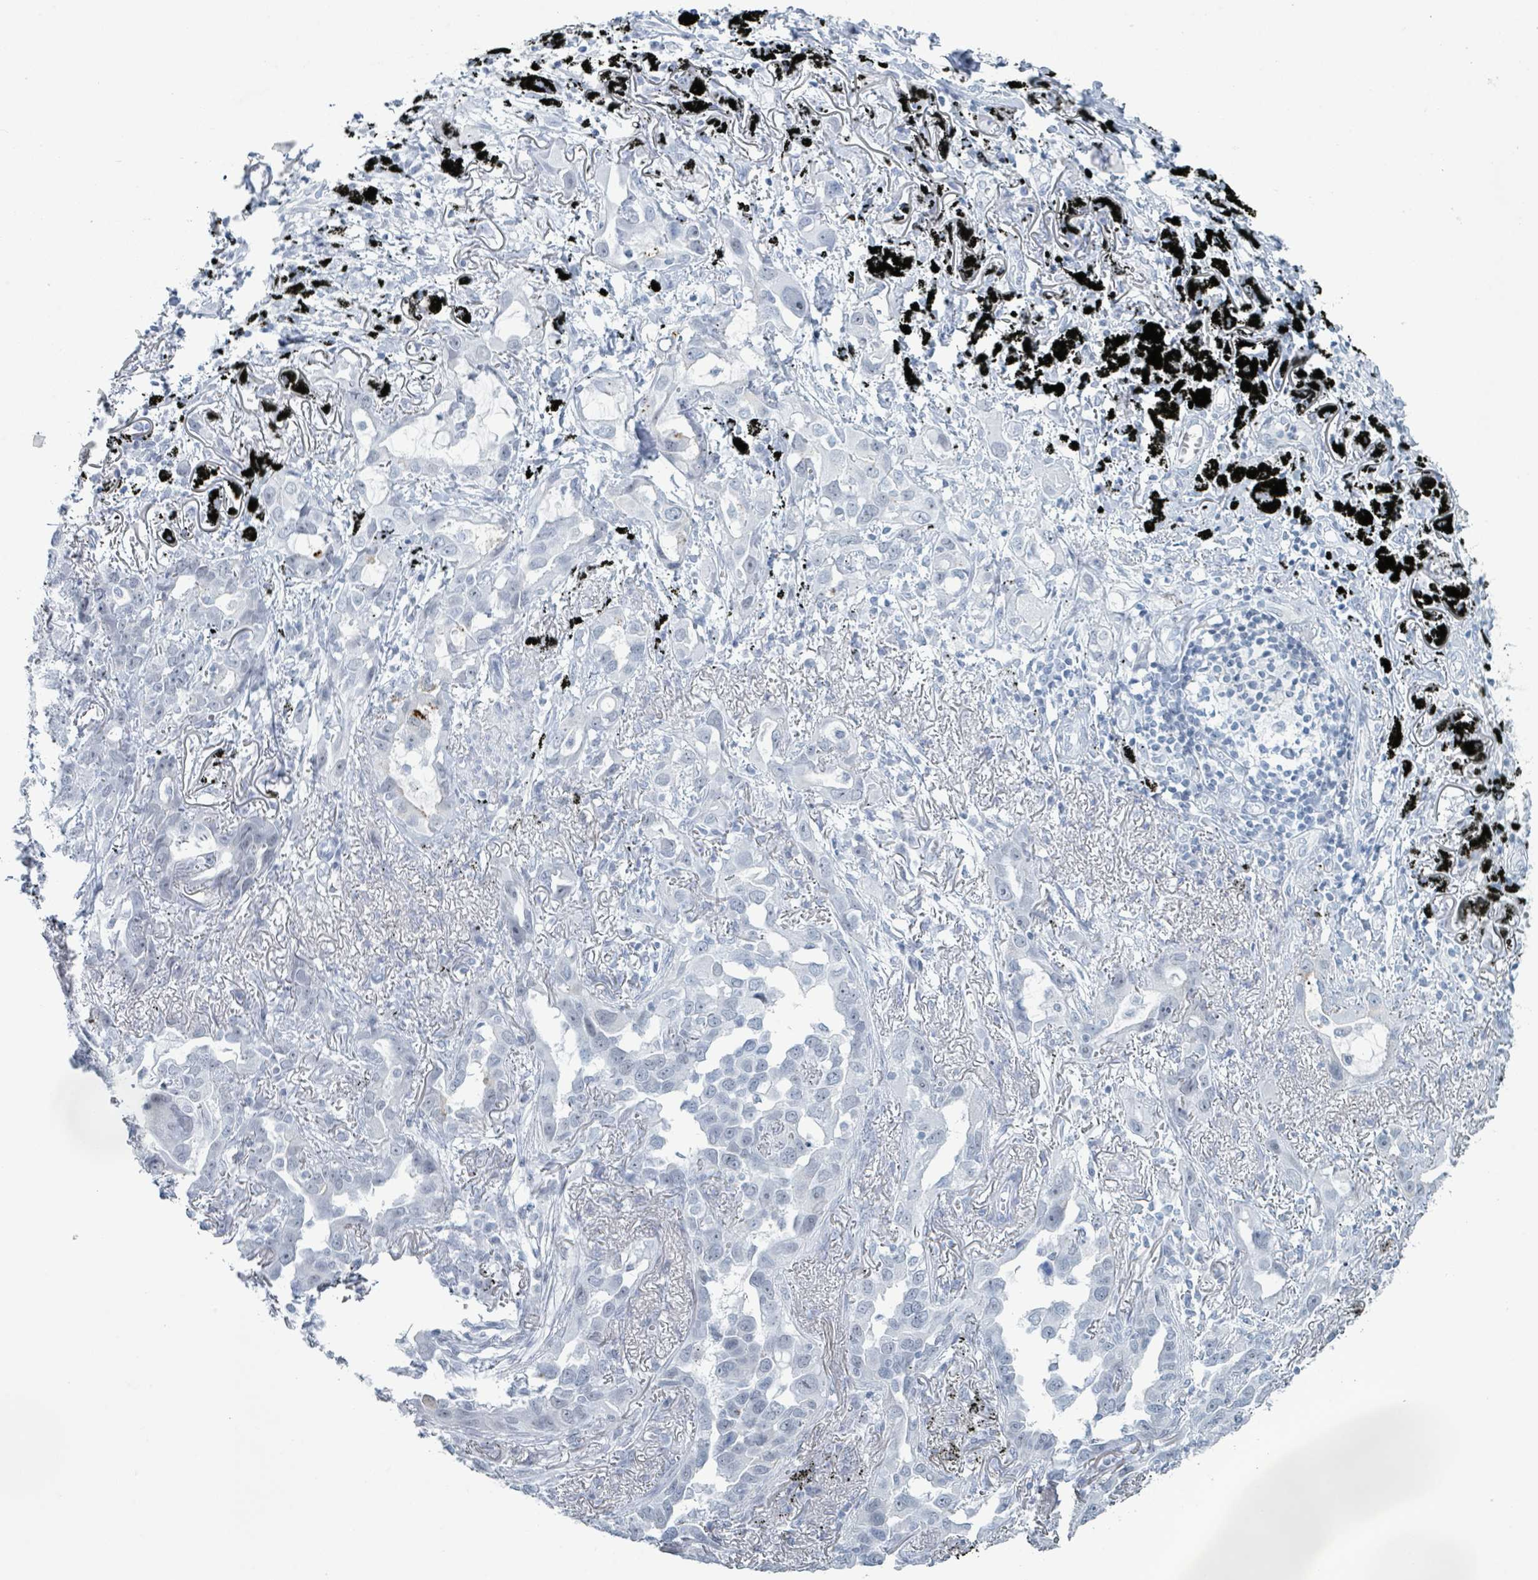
{"staining": {"intensity": "negative", "quantity": "none", "location": "none"}, "tissue": "lung cancer", "cell_type": "Tumor cells", "image_type": "cancer", "snomed": [{"axis": "morphology", "description": "Adenocarcinoma, NOS"}, {"axis": "topography", "description": "Lung"}], "caption": "This is an IHC micrograph of lung adenocarcinoma. There is no staining in tumor cells.", "gene": "GPR15LG", "patient": {"sex": "male", "age": 67}}